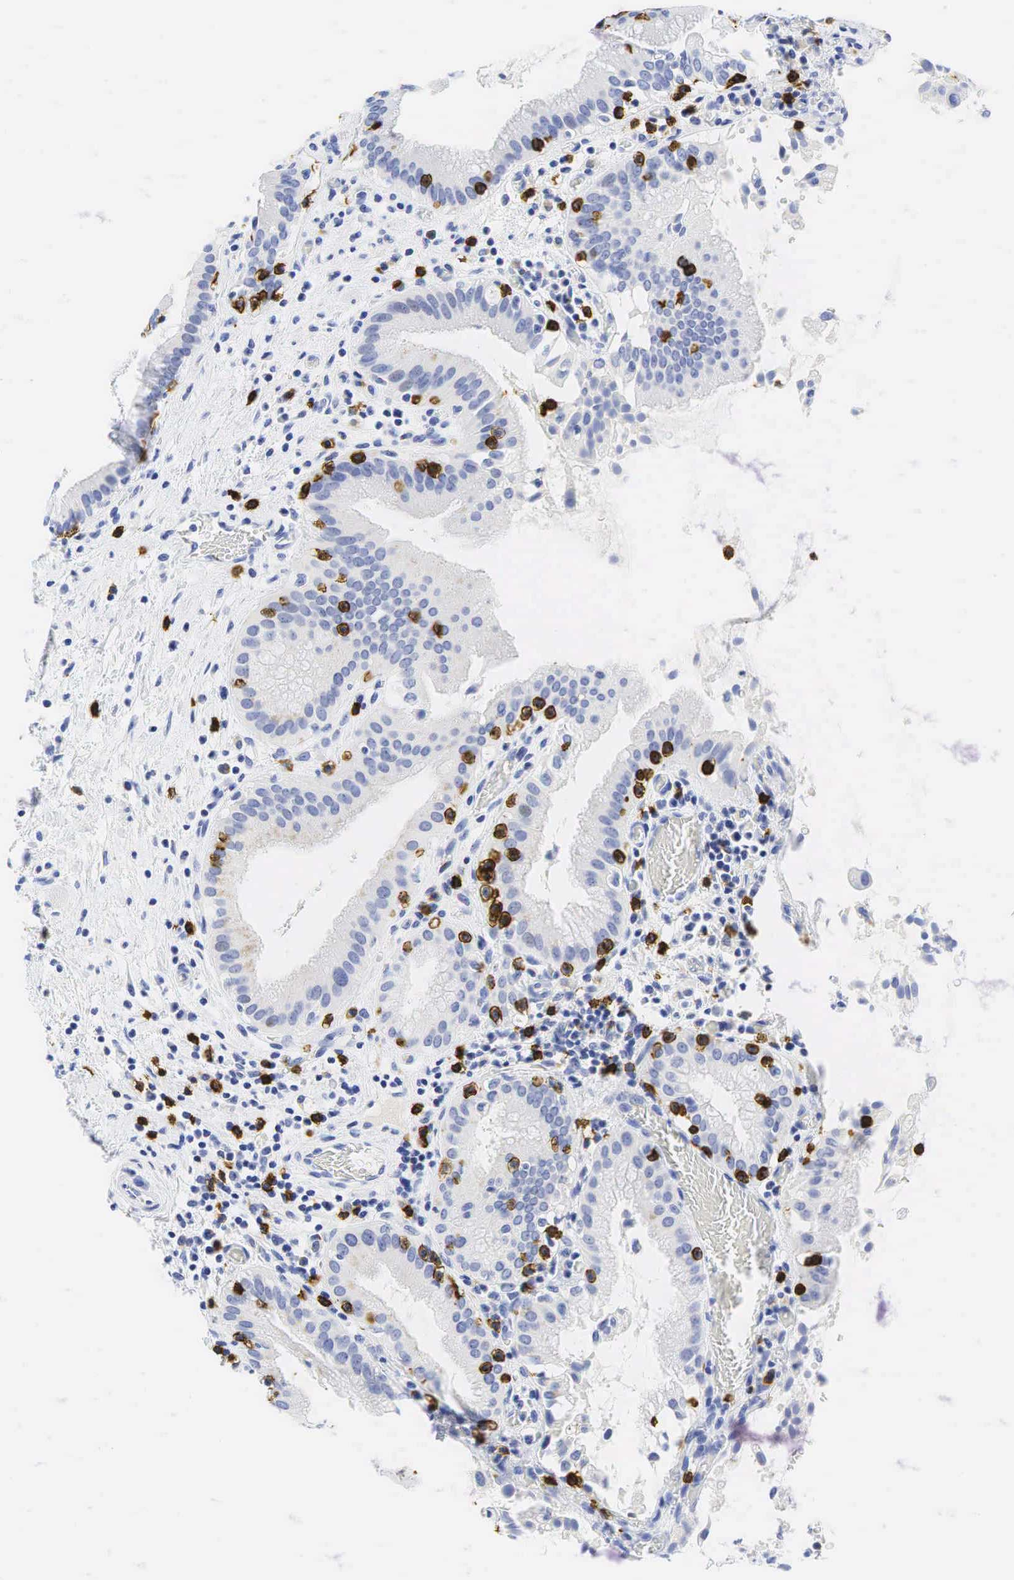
{"staining": {"intensity": "negative", "quantity": "none", "location": "none"}, "tissue": "gallbladder", "cell_type": "Glandular cells", "image_type": "normal", "snomed": [{"axis": "morphology", "description": "Normal tissue, NOS"}, {"axis": "topography", "description": "Gallbladder"}], "caption": "Glandular cells are negative for protein expression in benign human gallbladder. The staining is performed using DAB brown chromogen with nuclei counter-stained in using hematoxylin.", "gene": "CD8A", "patient": {"sex": "male", "age": 73}}